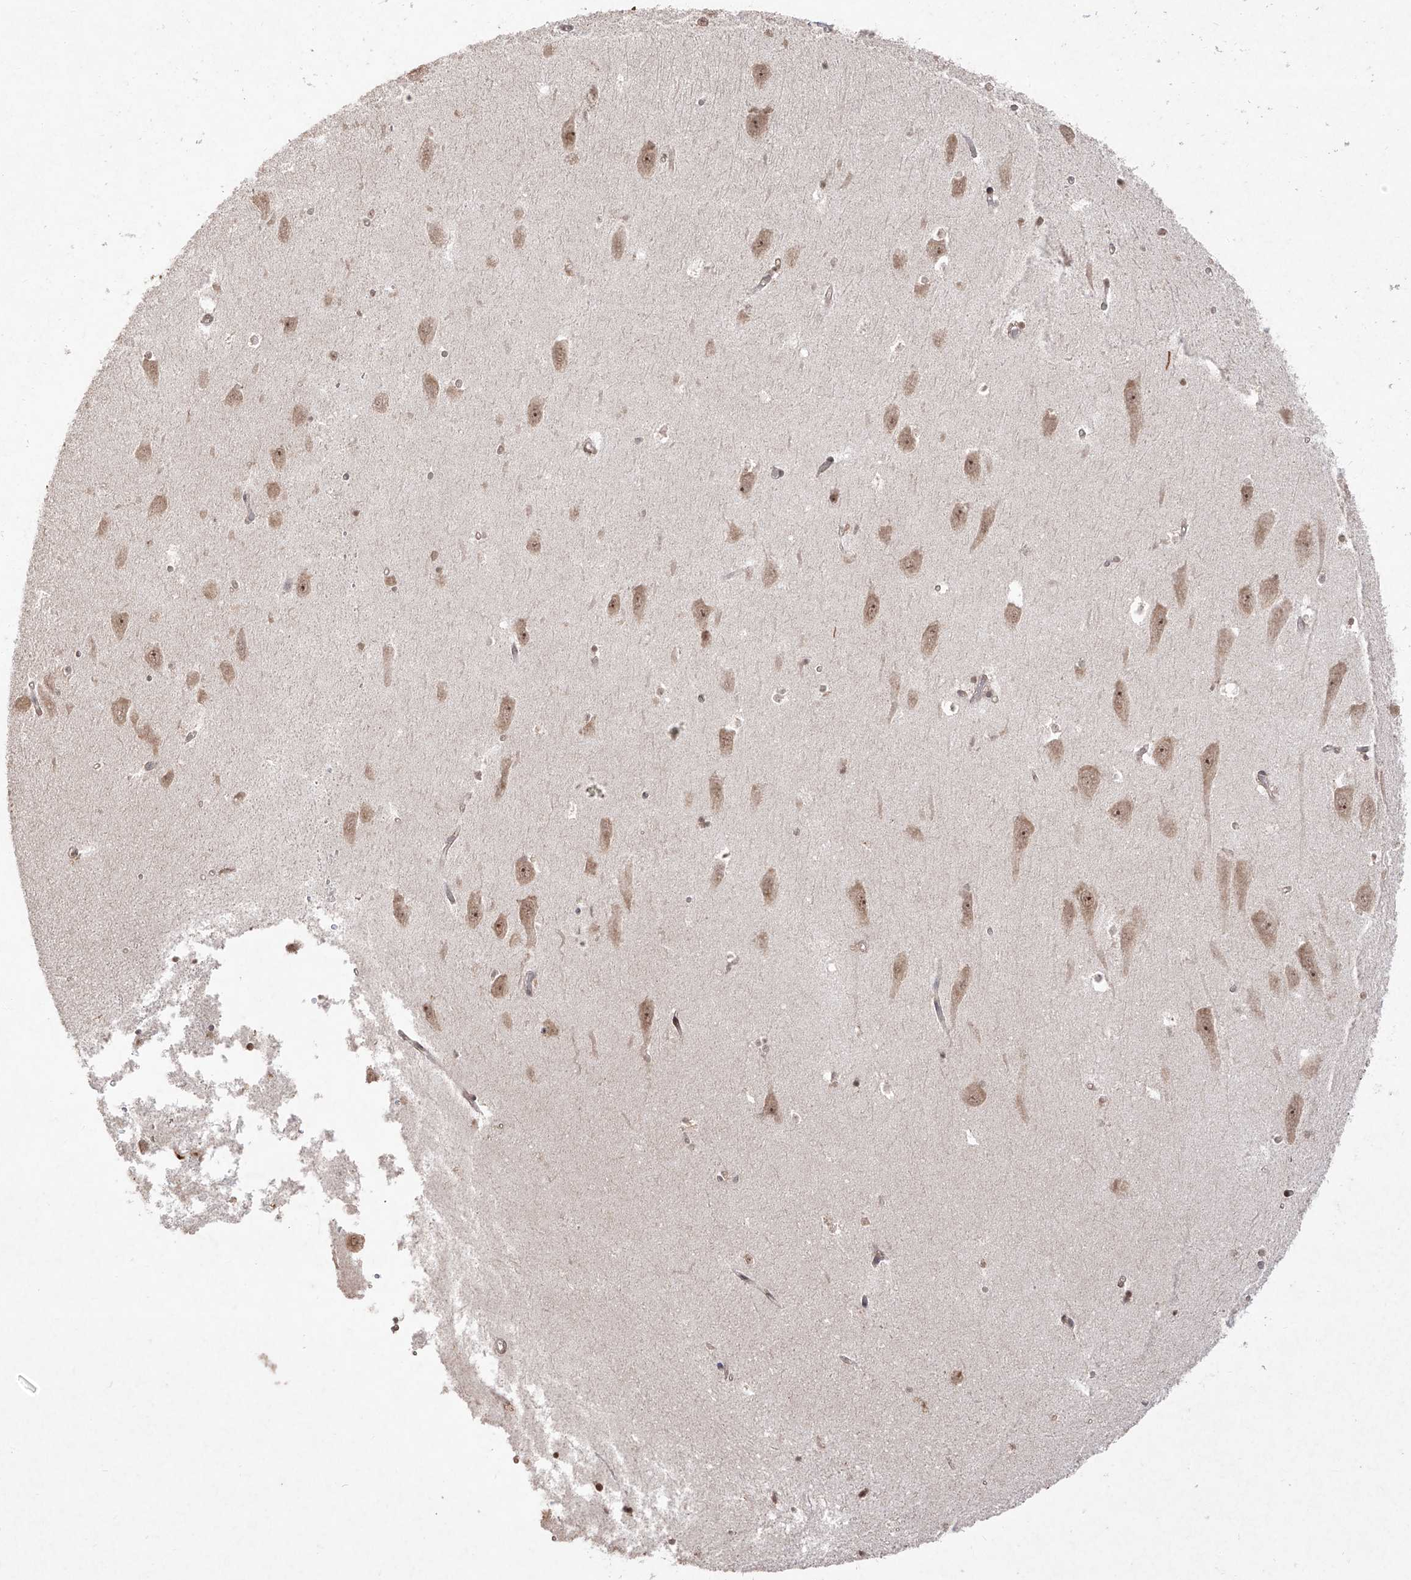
{"staining": {"intensity": "moderate", "quantity": "<25%", "location": "nuclear"}, "tissue": "hippocampus", "cell_type": "Glial cells", "image_type": "normal", "snomed": [{"axis": "morphology", "description": "Normal tissue, NOS"}, {"axis": "topography", "description": "Hippocampus"}], "caption": "High-magnification brightfield microscopy of normal hippocampus stained with DAB (brown) and counterstained with hematoxylin (blue). glial cells exhibit moderate nuclear positivity is identified in approximately<25% of cells. Using DAB (3,3'-diaminobenzidine) (brown) and hematoxylin (blue) stains, captured at high magnification using brightfield microscopy.", "gene": "SNRNP27", "patient": {"sex": "male", "age": 45}}